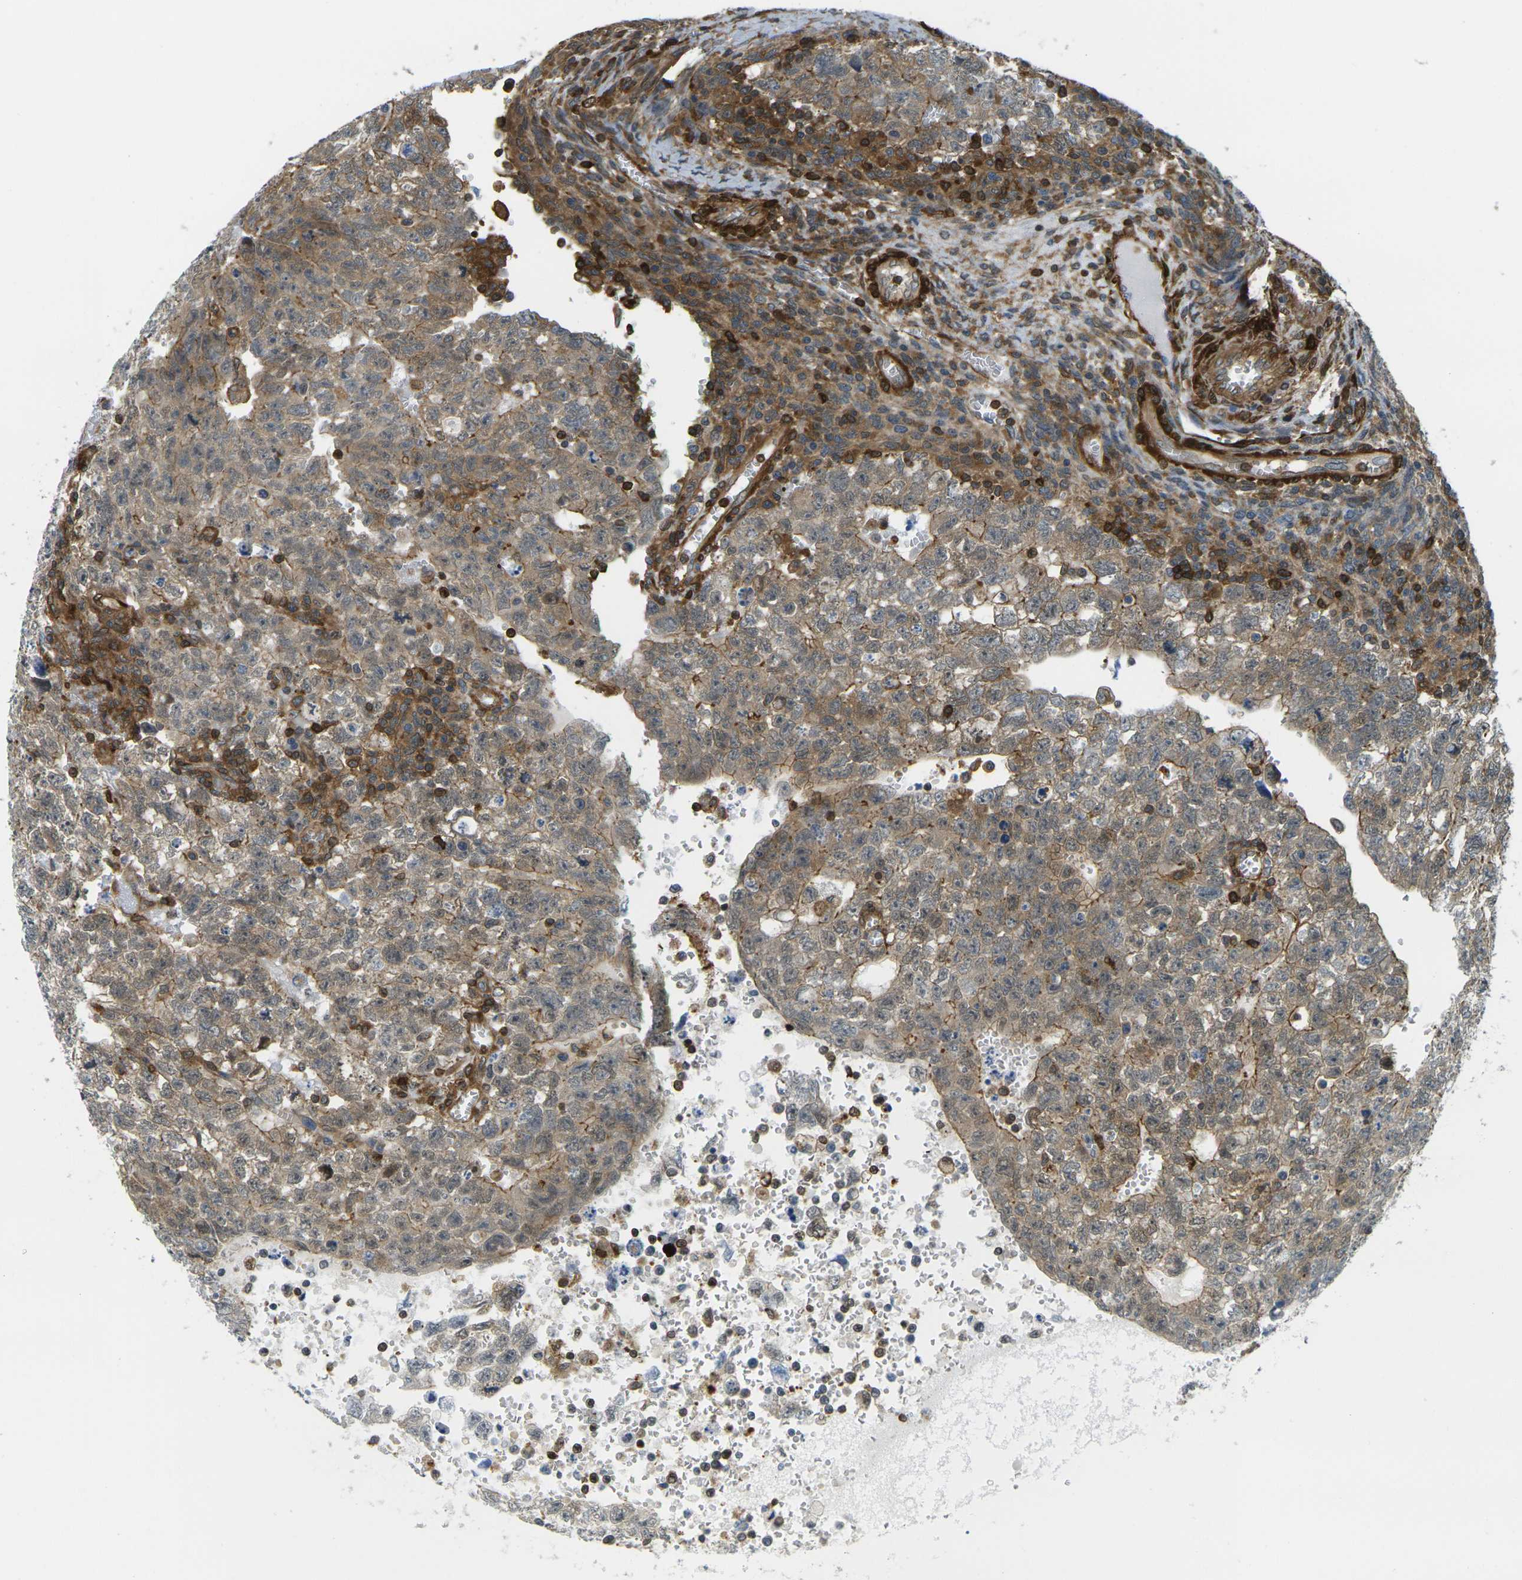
{"staining": {"intensity": "weak", "quantity": ">75%", "location": "cytoplasmic/membranous"}, "tissue": "testis cancer", "cell_type": "Tumor cells", "image_type": "cancer", "snomed": [{"axis": "morphology", "description": "Seminoma, NOS"}, {"axis": "morphology", "description": "Carcinoma, Embryonal, NOS"}, {"axis": "topography", "description": "Testis"}], "caption": "This micrograph shows testis cancer (embryonal carcinoma) stained with immunohistochemistry to label a protein in brown. The cytoplasmic/membranous of tumor cells show weak positivity for the protein. Nuclei are counter-stained blue.", "gene": "LASP1", "patient": {"sex": "male", "age": 38}}